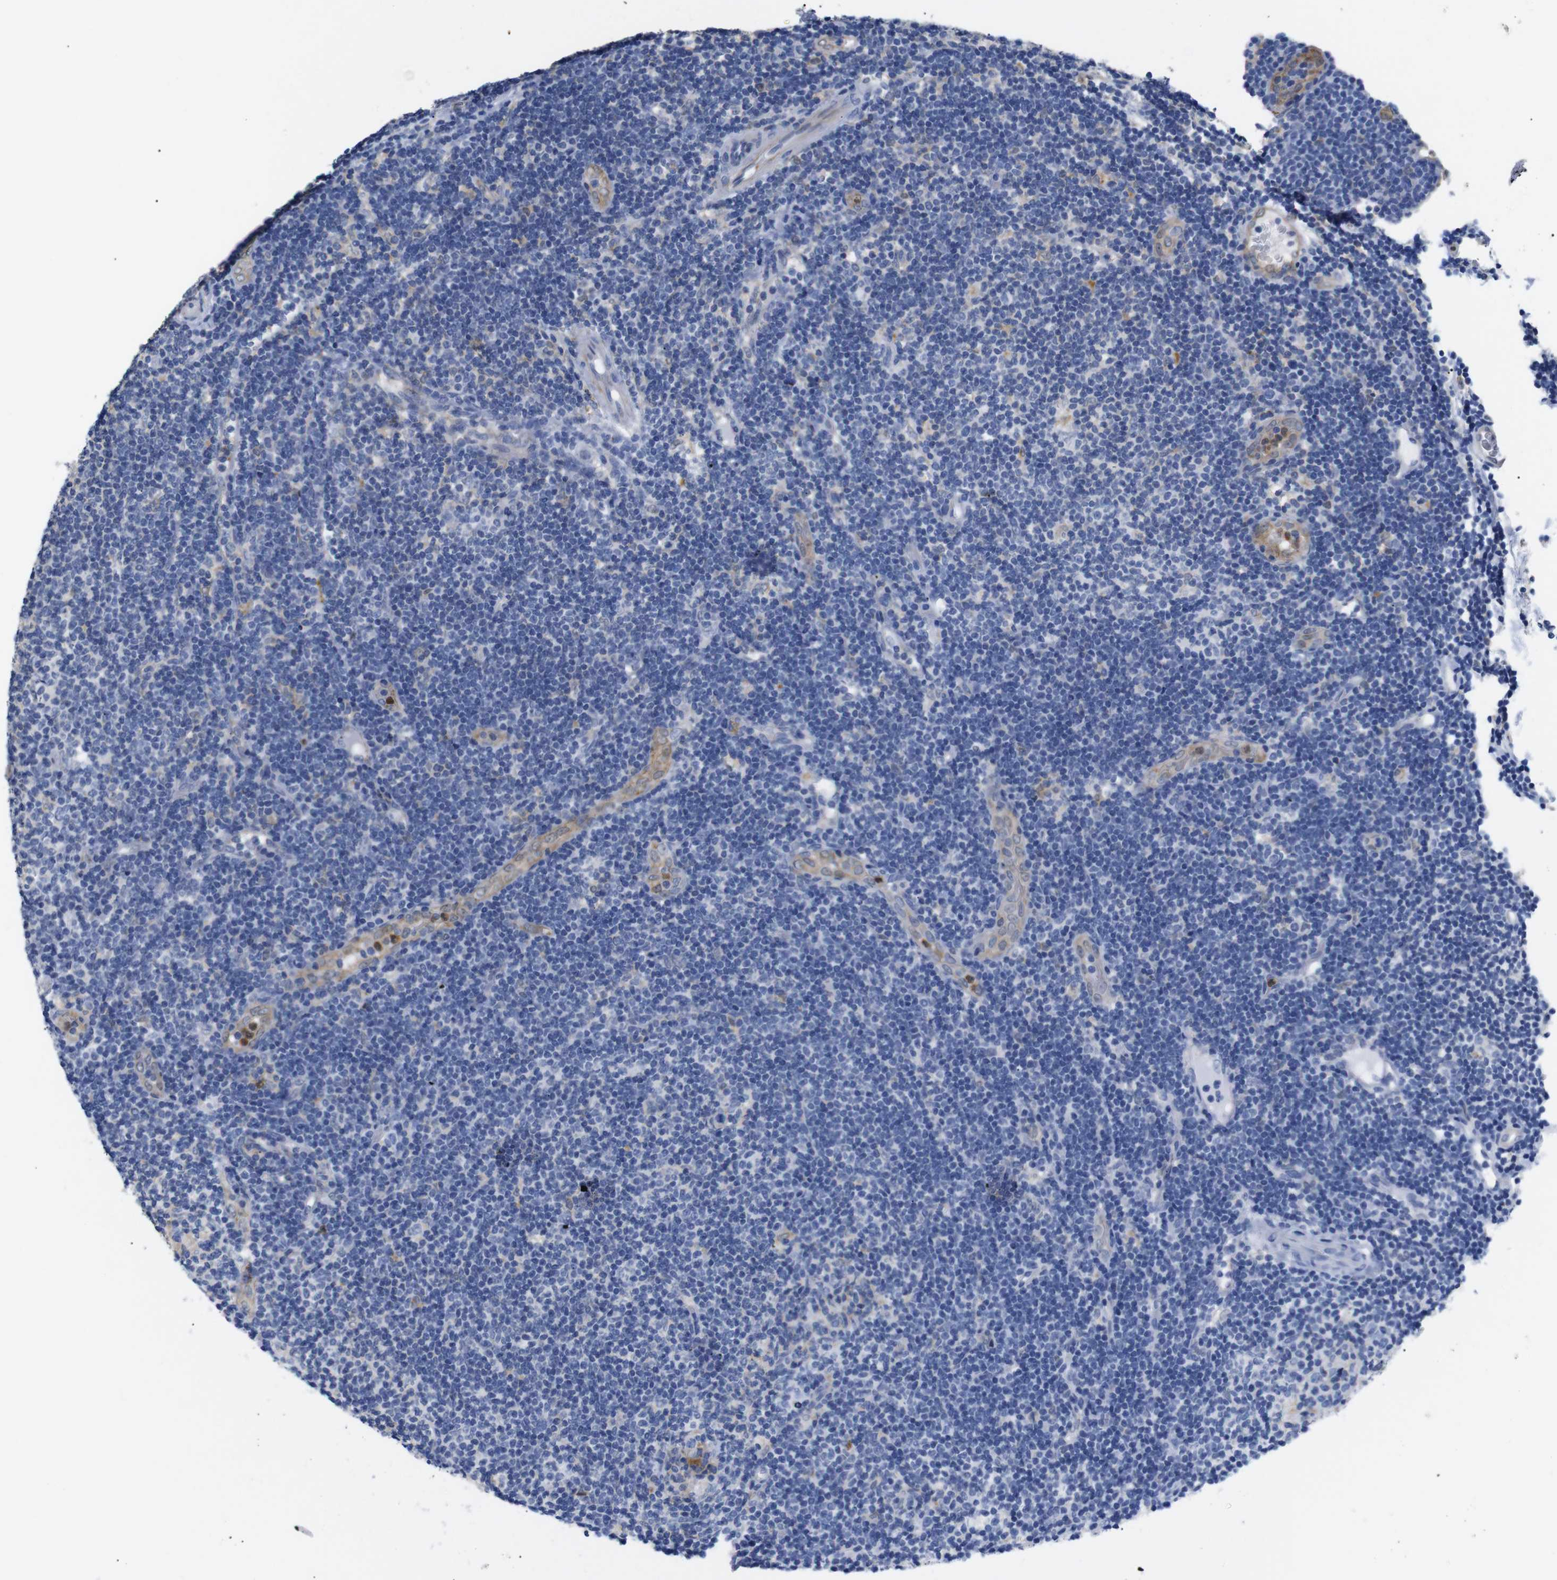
{"staining": {"intensity": "negative", "quantity": "none", "location": "none"}, "tissue": "lymphoma", "cell_type": "Tumor cells", "image_type": "cancer", "snomed": [{"axis": "morphology", "description": "Malignant lymphoma, non-Hodgkin's type, Low grade"}, {"axis": "topography", "description": "Lymph node"}], "caption": "Immunohistochemistry histopathology image of neoplastic tissue: malignant lymphoma, non-Hodgkin's type (low-grade) stained with DAB displays no significant protein positivity in tumor cells.", "gene": "SDCBP", "patient": {"sex": "male", "age": 83}}